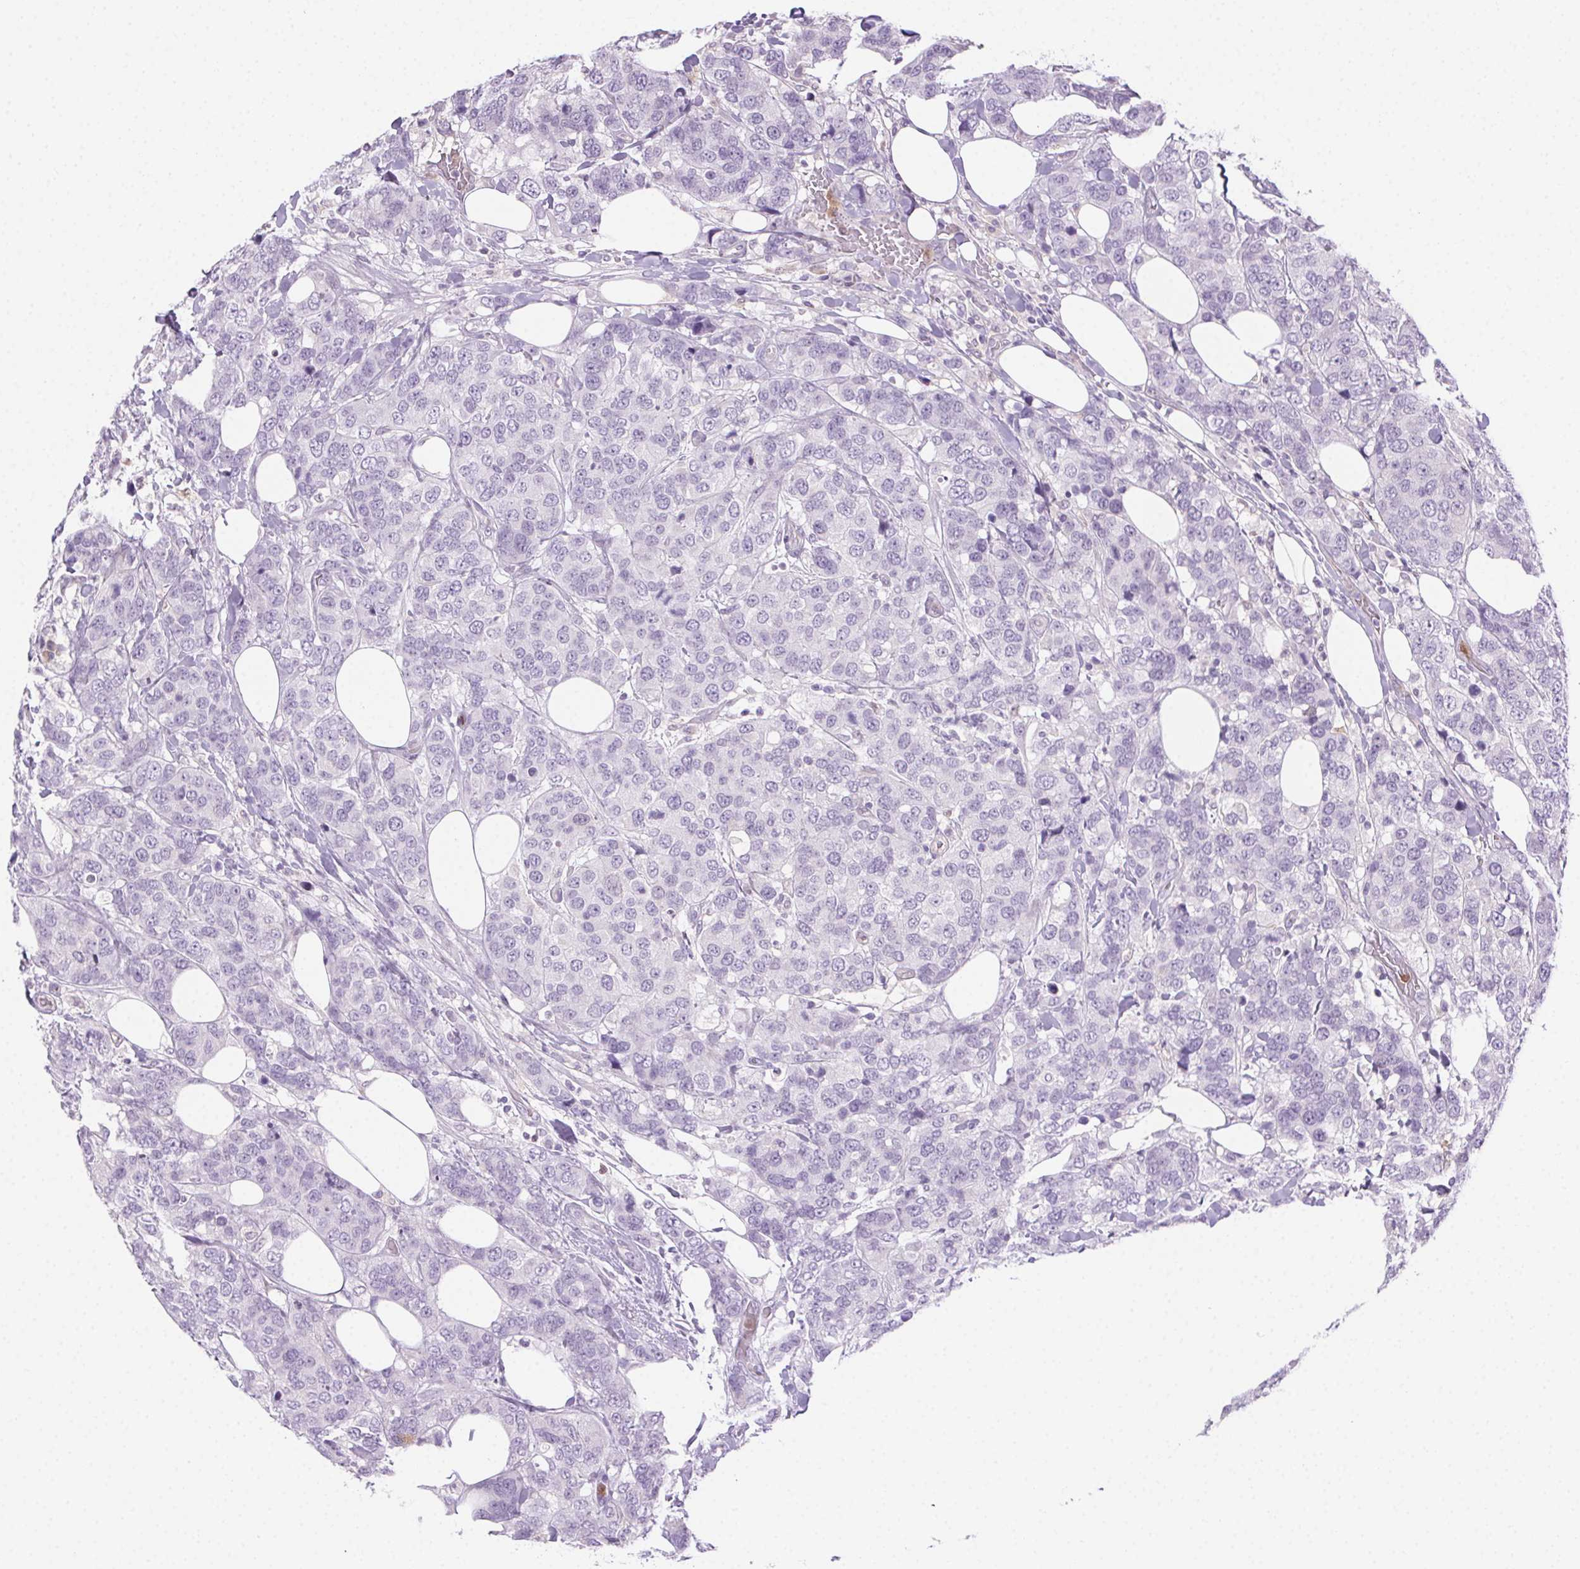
{"staining": {"intensity": "negative", "quantity": "none", "location": "none"}, "tissue": "breast cancer", "cell_type": "Tumor cells", "image_type": "cancer", "snomed": [{"axis": "morphology", "description": "Lobular carcinoma"}, {"axis": "topography", "description": "Breast"}], "caption": "Tumor cells show no significant protein staining in breast cancer. (Stains: DAB (3,3'-diaminobenzidine) immunohistochemistry with hematoxylin counter stain, Microscopy: brightfield microscopy at high magnification).", "gene": "TMEM45A", "patient": {"sex": "female", "age": 59}}